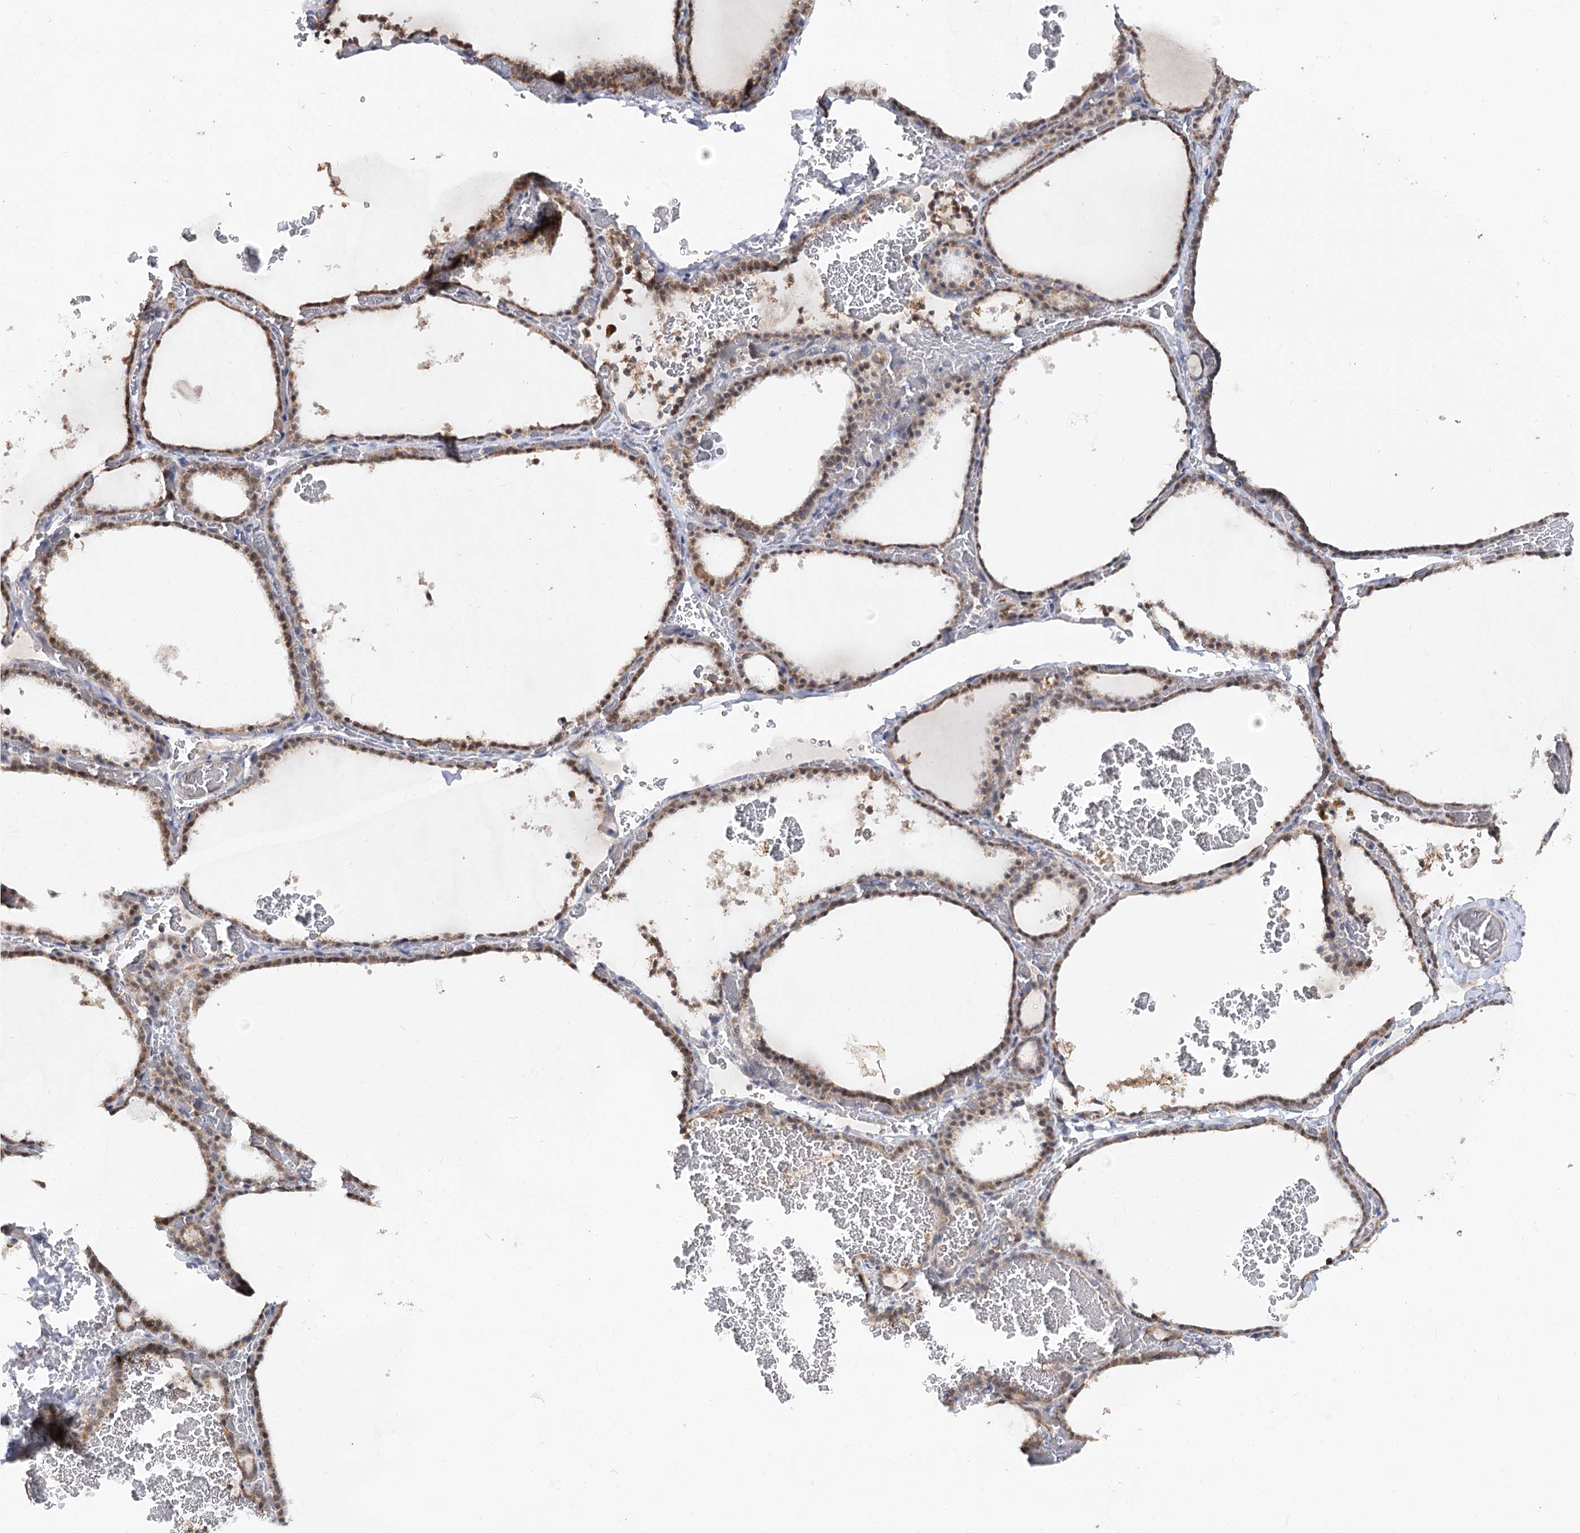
{"staining": {"intensity": "moderate", "quantity": ">75%", "location": "cytoplasmic/membranous,nuclear"}, "tissue": "thyroid gland", "cell_type": "Glandular cells", "image_type": "normal", "snomed": [{"axis": "morphology", "description": "Normal tissue, NOS"}, {"axis": "topography", "description": "Thyroid gland"}], "caption": "Protein staining of normal thyroid gland shows moderate cytoplasmic/membranous,nuclear expression in about >75% of glandular cells. The protein is stained brown, and the nuclei are stained in blue (DAB IHC with brightfield microscopy, high magnification).", "gene": "RUFY4", "patient": {"sex": "female", "age": 39}}